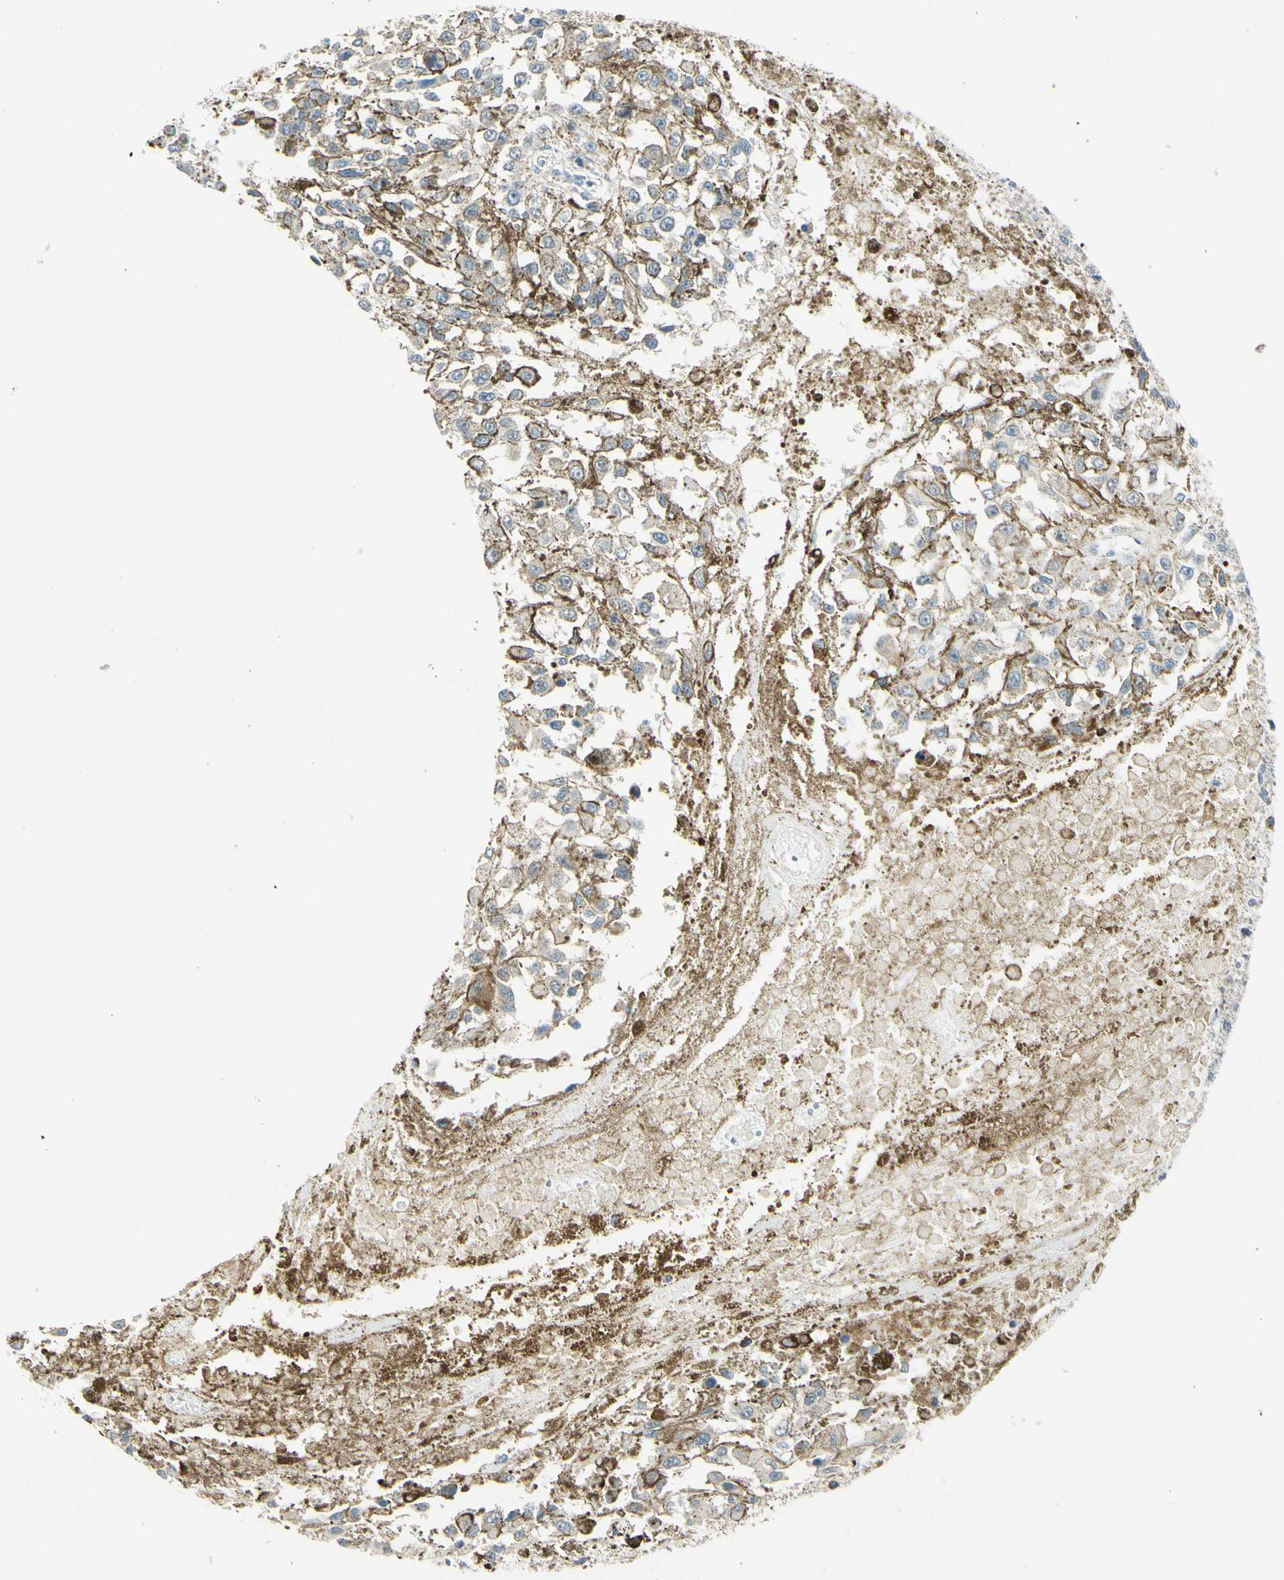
{"staining": {"intensity": "negative", "quantity": "none", "location": "none"}, "tissue": "melanoma", "cell_type": "Tumor cells", "image_type": "cancer", "snomed": [{"axis": "morphology", "description": "Malignant melanoma, Metastatic site"}, {"axis": "topography", "description": "Lymph node"}], "caption": "This is a image of immunohistochemistry staining of malignant melanoma (metastatic site), which shows no expression in tumor cells.", "gene": "LAMA3", "patient": {"sex": "male", "age": 59}}